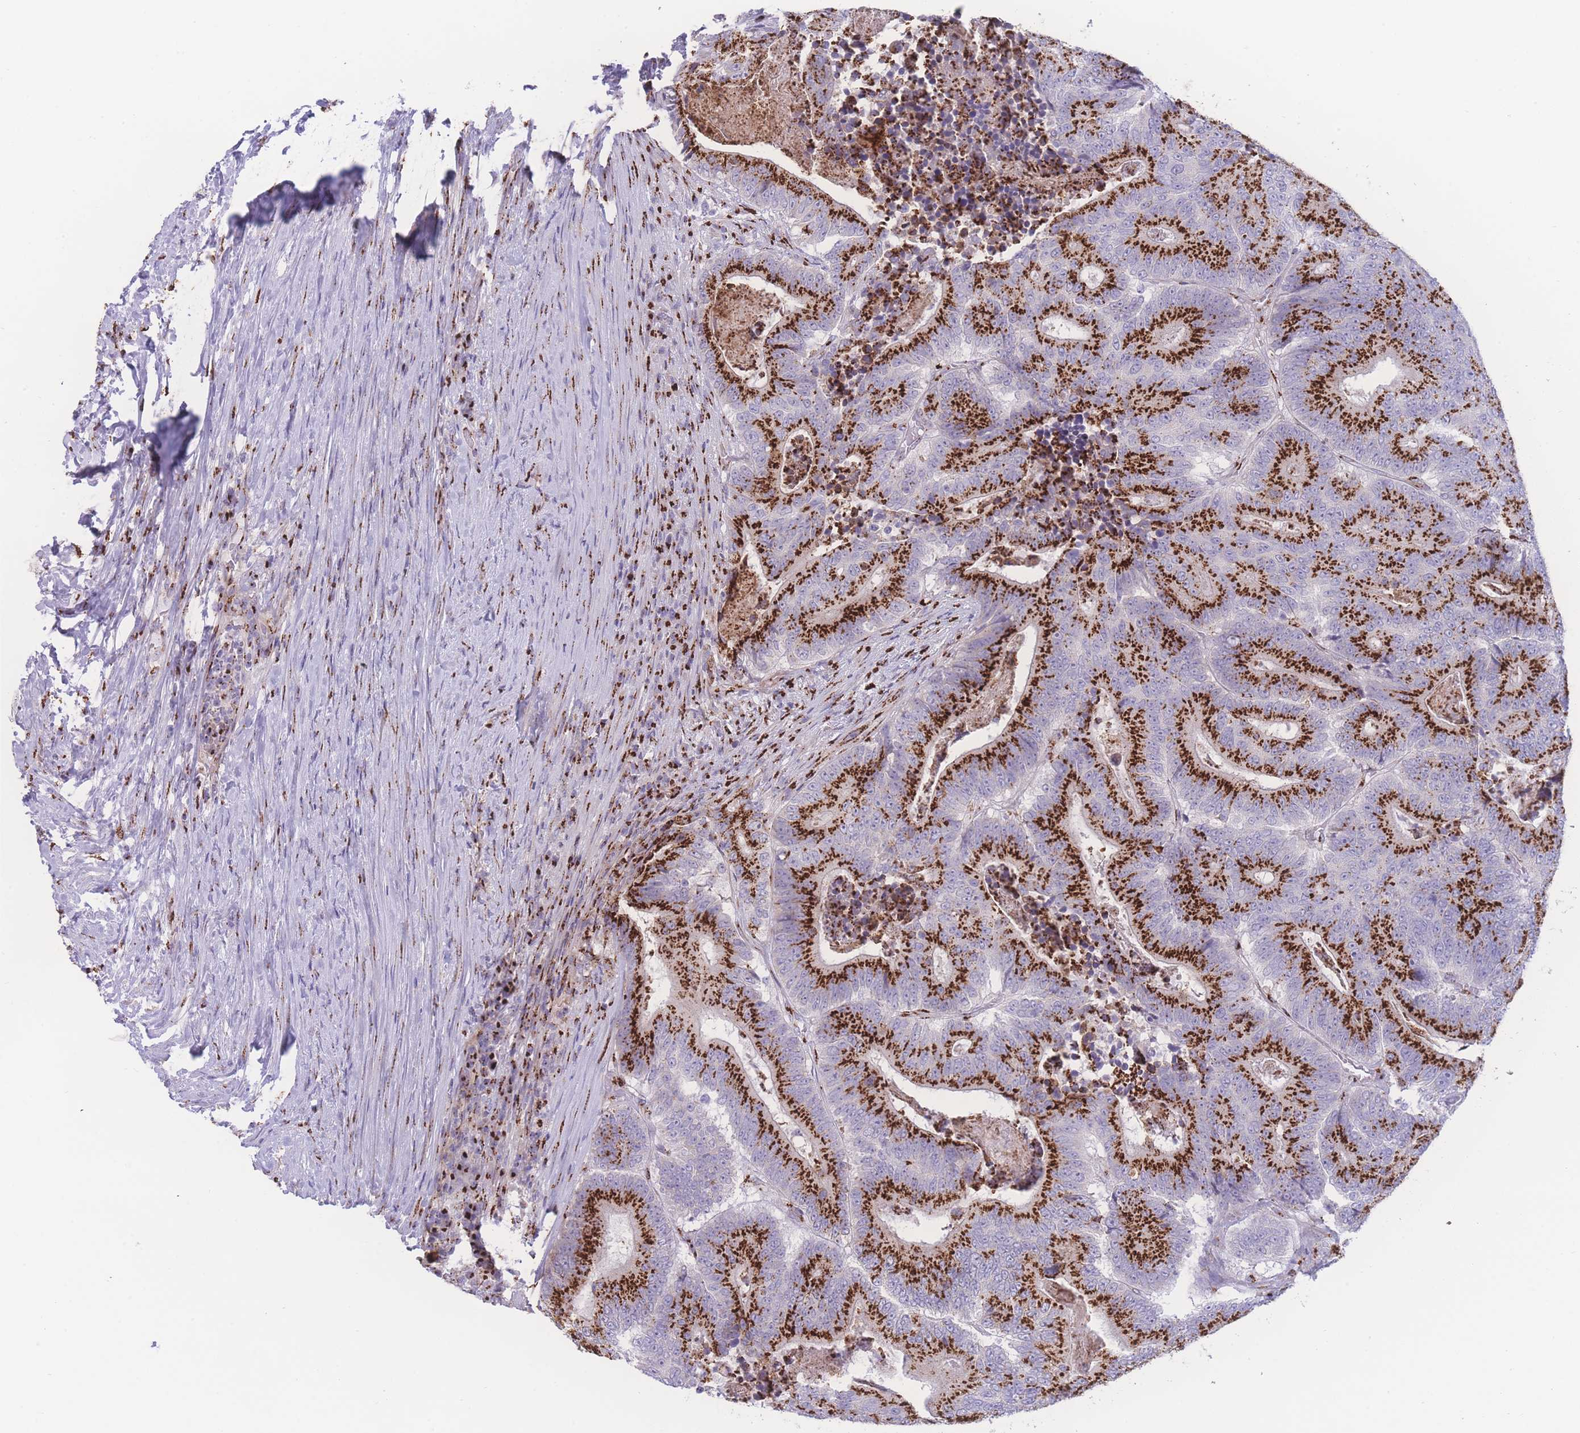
{"staining": {"intensity": "strong", "quantity": ">75%", "location": "cytoplasmic/membranous"}, "tissue": "colorectal cancer", "cell_type": "Tumor cells", "image_type": "cancer", "snomed": [{"axis": "morphology", "description": "Adenocarcinoma, NOS"}, {"axis": "topography", "description": "Colon"}], "caption": "Immunohistochemical staining of human colorectal adenocarcinoma shows strong cytoplasmic/membranous protein staining in about >75% of tumor cells.", "gene": "GOLM2", "patient": {"sex": "male", "age": 83}}